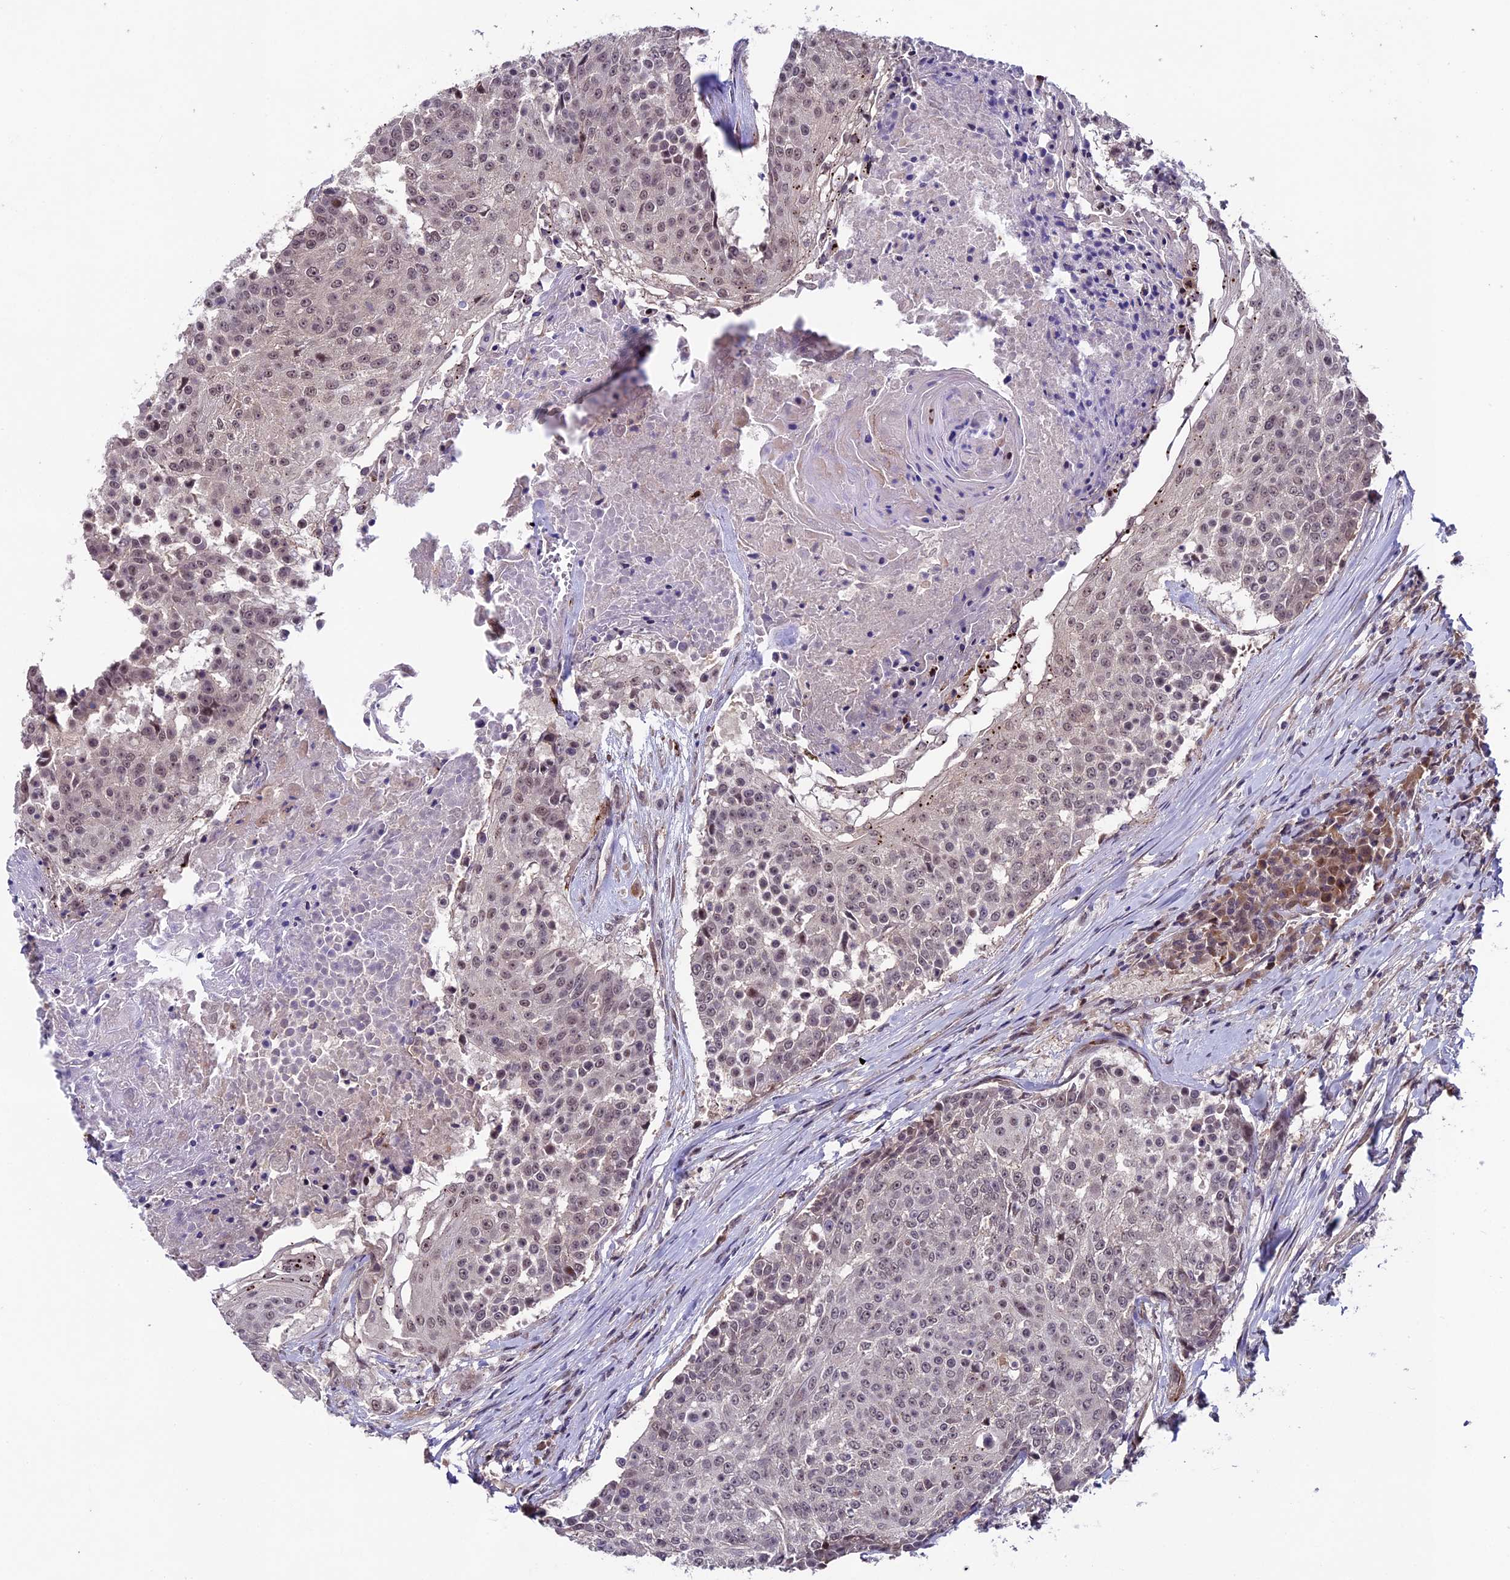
{"staining": {"intensity": "weak", "quantity": "25%-75%", "location": "nuclear"}, "tissue": "urothelial cancer", "cell_type": "Tumor cells", "image_type": "cancer", "snomed": [{"axis": "morphology", "description": "Urothelial carcinoma, High grade"}, {"axis": "topography", "description": "Urinary bladder"}], "caption": "Immunohistochemistry (DAB) staining of human urothelial carcinoma (high-grade) demonstrates weak nuclear protein positivity in approximately 25%-75% of tumor cells.", "gene": "SIPA1L3", "patient": {"sex": "female", "age": 63}}